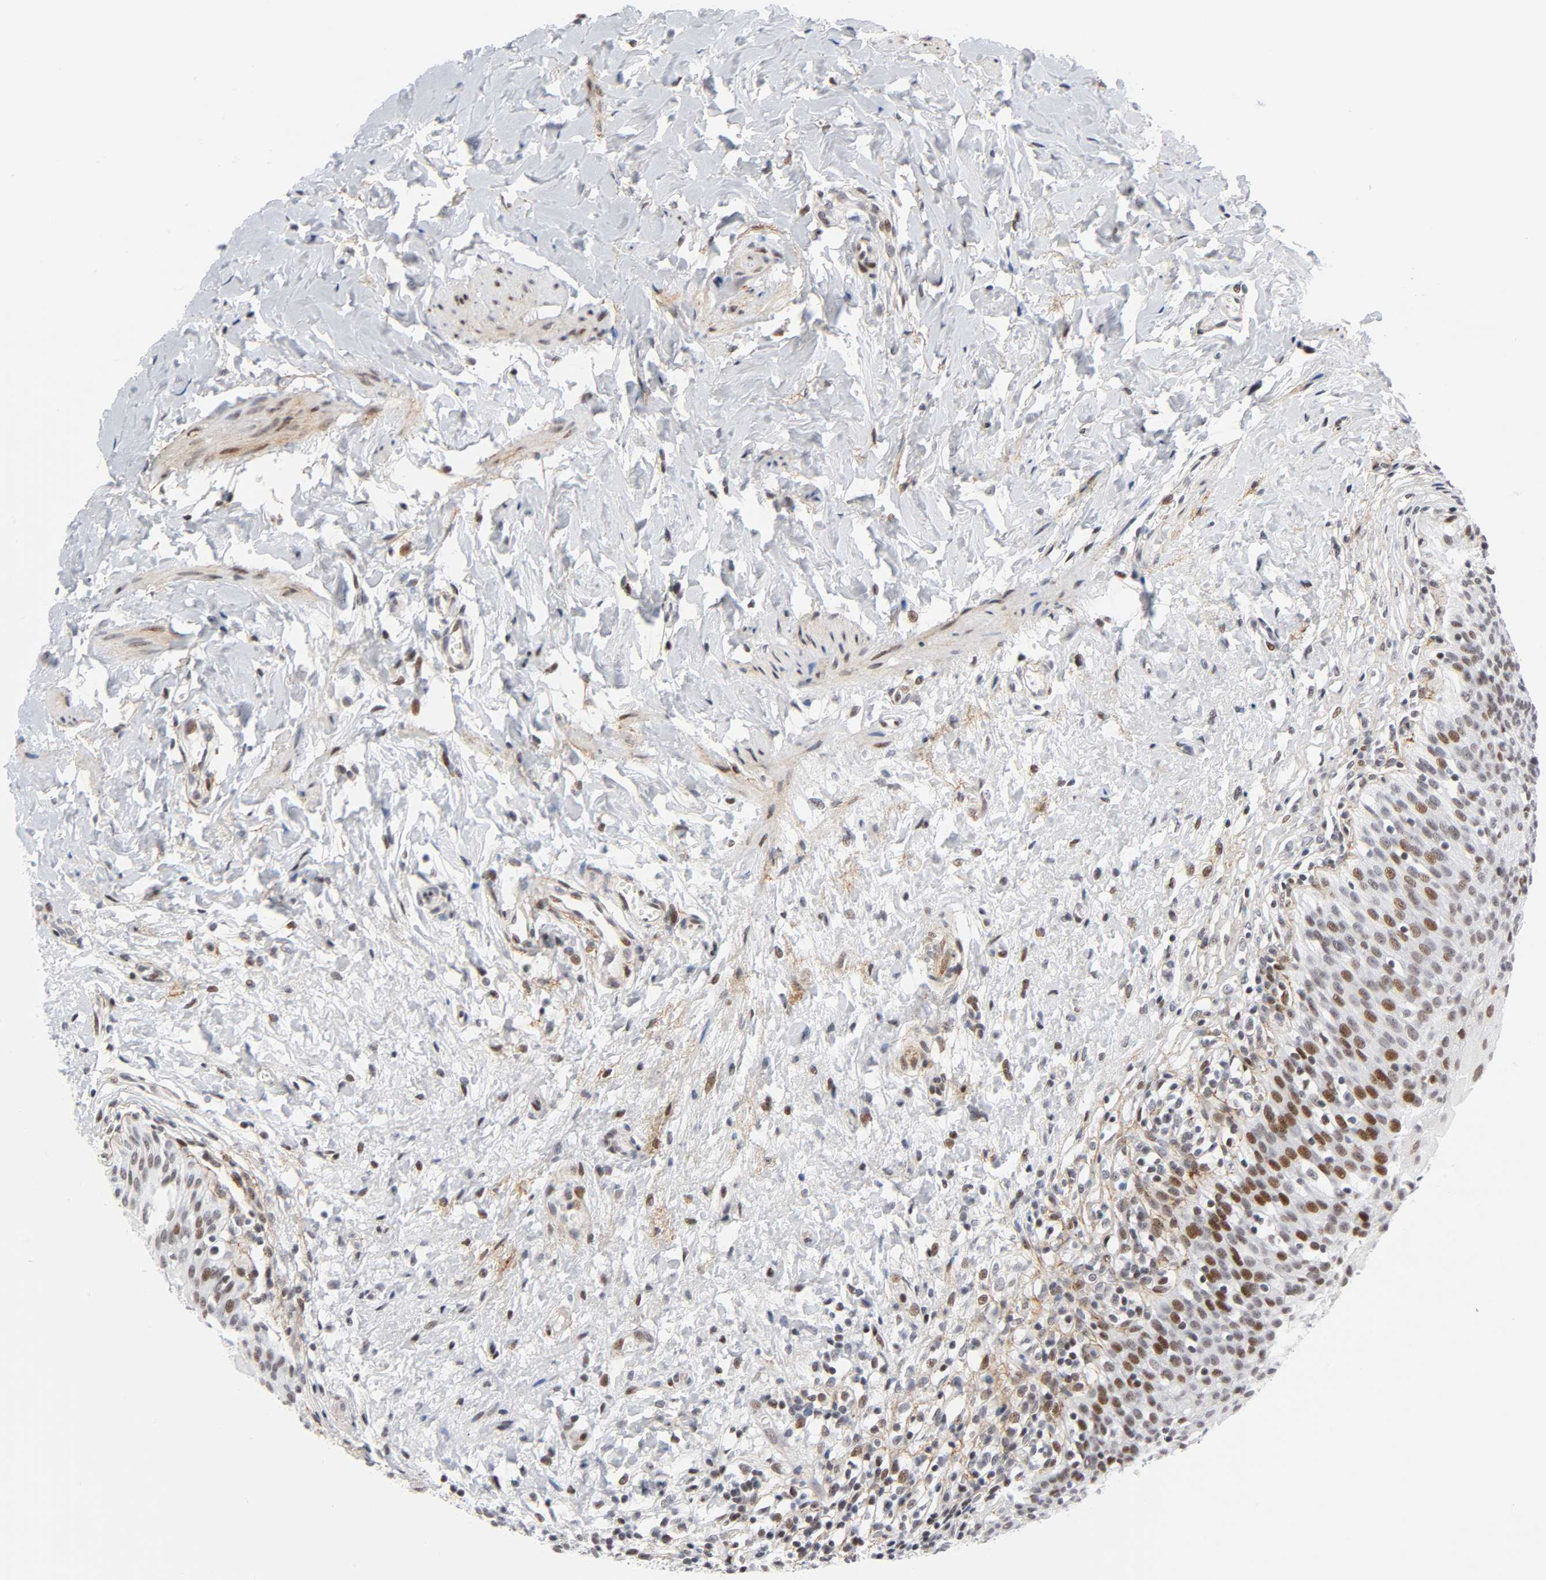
{"staining": {"intensity": "moderate", "quantity": ">75%", "location": "nuclear"}, "tissue": "urinary bladder", "cell_type": "Urothelial cells", "image_type": "normal", "snomed": [{"axis": "morphology", "description": "Normal tissue, NOS"}, {"axis": "topography", "description": "Urinary bladder"}], "caption": "Immunohistochemical staining of unremarkable urinary bladder shows >75% levels of moderate nuclear protein expression in approximately >75% of urothelial cells. The protein of interest is shown in brown color, while the nuclei are stained blue.", "gene": "DIDO1", "patient": {"sex": "female", "age": 80}}